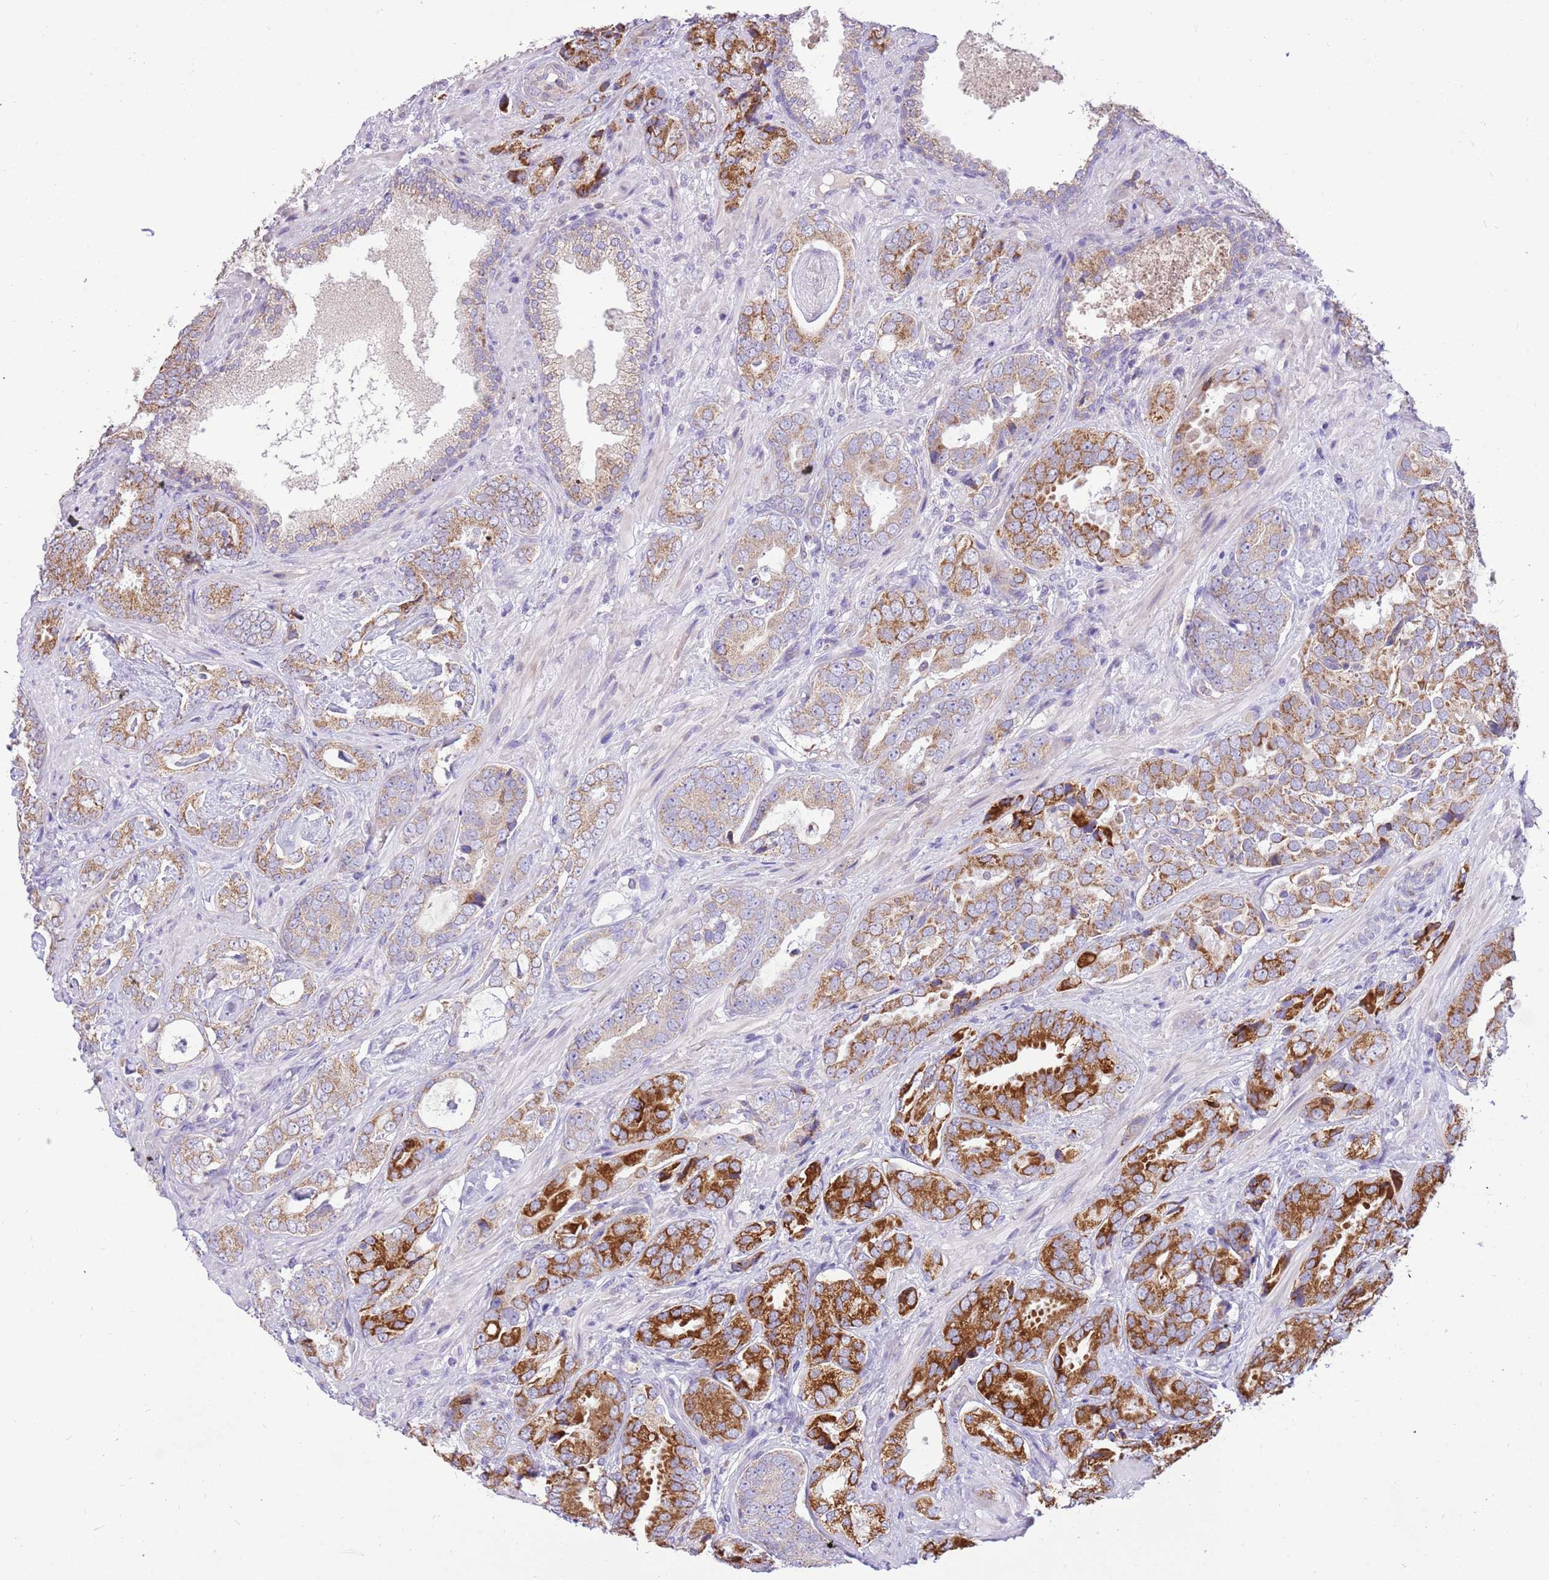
{"staining": {"intensity": "strong", "quantity": "25%-75%", "location": "cytoplasmic/membranous"}, "tissue": "prostate cancer", "cell_type": "Tumor cells", "image_type": "cancer", "snomed": [{"axis": "morphology", "description": "Adenocarcinoma, High grade"}, {"axis": "topography", "description": "Prostate"}], "caption": "Immunohistochemical staining of human adenocarcinoma (high-grade) (prostate) demonstrates high levels of strong cytoplasmic/membranous positivity in about 25%-75% of tumor cells.", "gene": "COX17", "patient": {"sex": "male", "age": 71}}